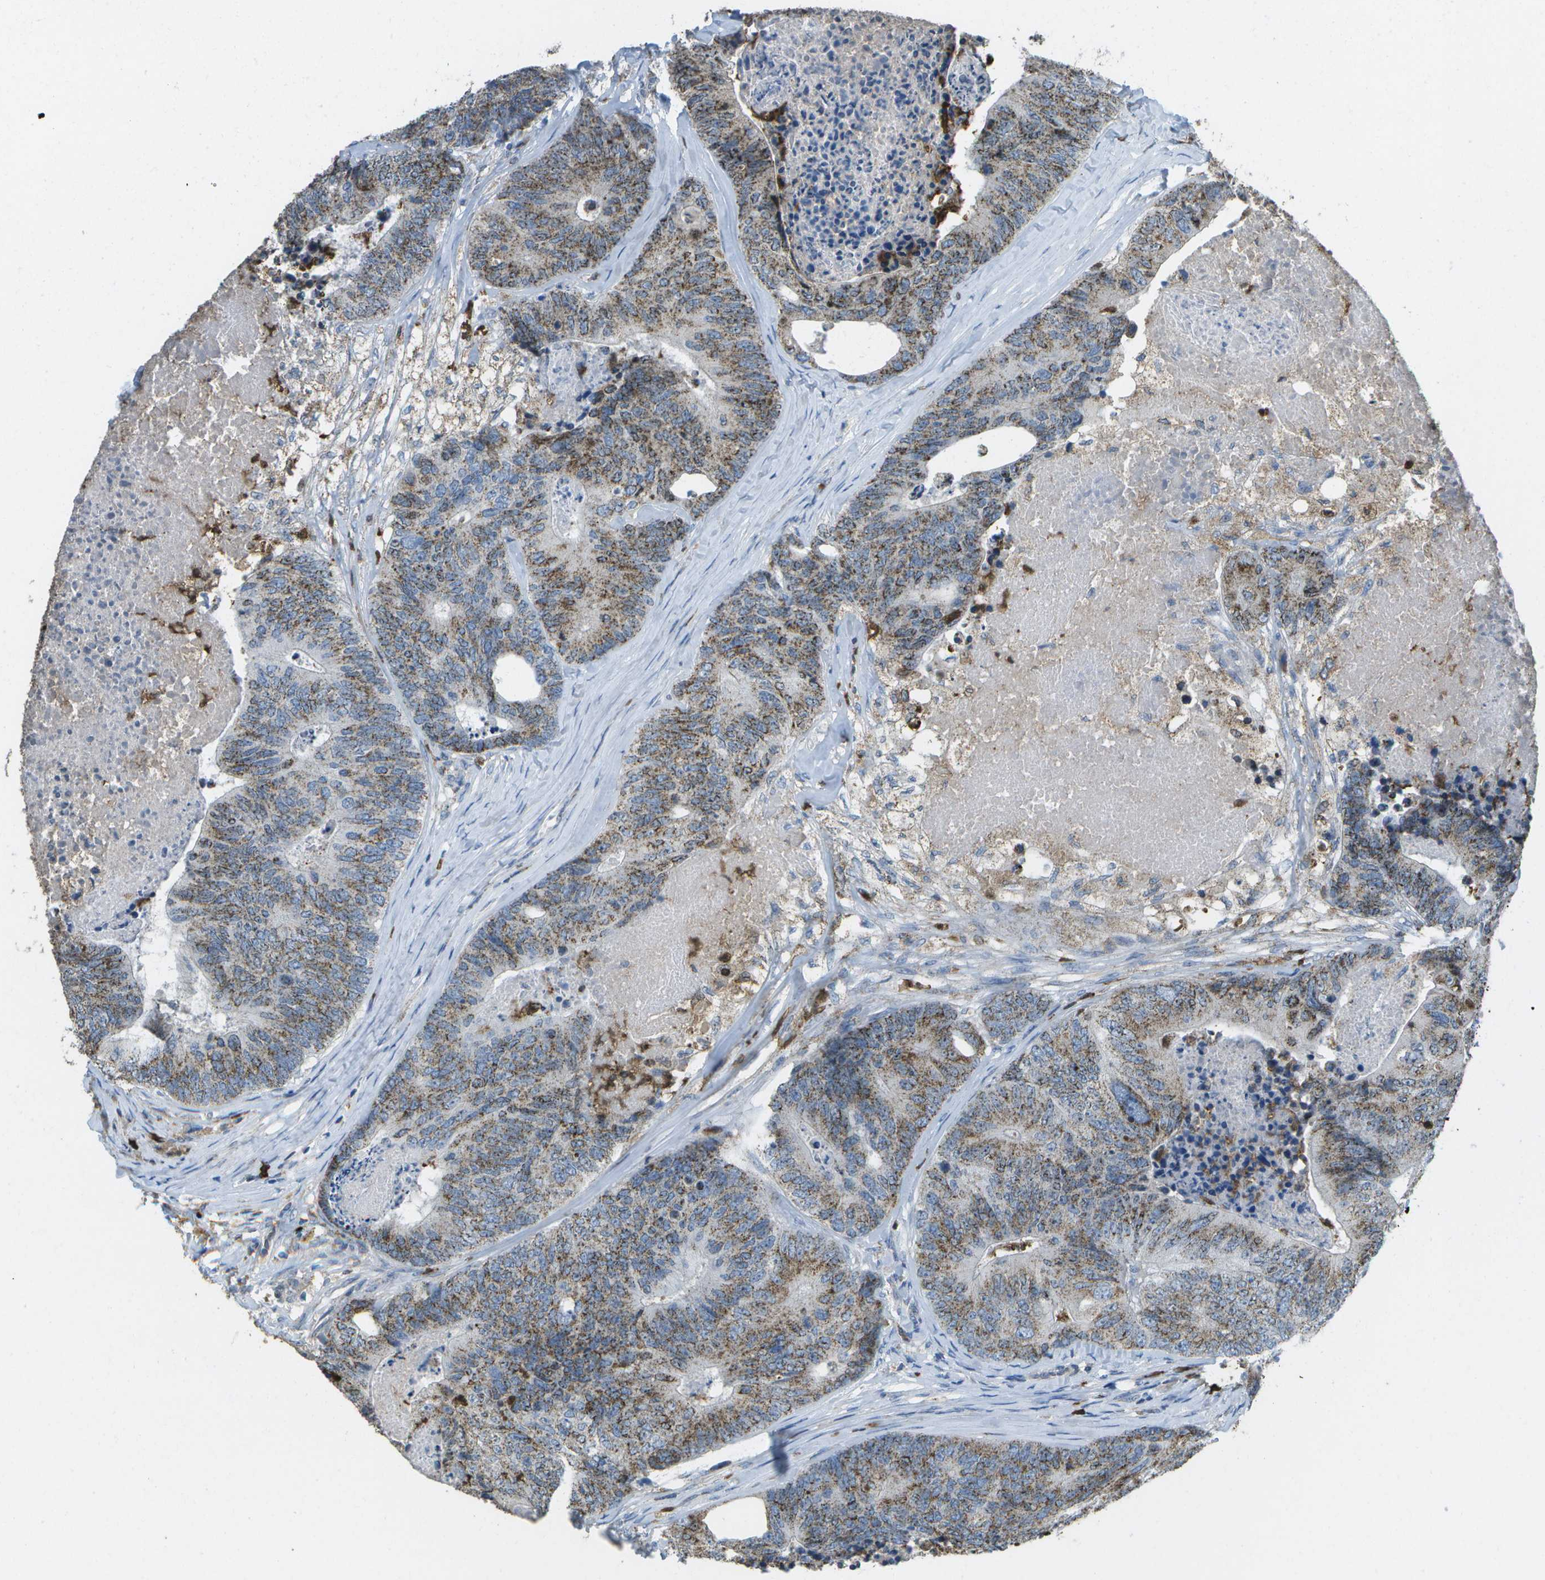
{"staining": {"intensity": "moderate", "quantity": ">75%", "location": "cytoplasmic/membranous"}, "tissue": "colorectal cancer", "cell_type": "Tumor cells", "image_type": "cancer", "snomed": [{"axis": "morphology", "description": "Adenocarcinoma, NOS"}, {"axis": "topography", "description": "Colon"}], "caption": "Moderate cytoplasmic/membranous protein expression is appreciated in about >75% of tumor cells in colorectal cancer (adenocarcinoma).", "gene": "CACHD1", "patient": {"sex": "female", "age": 57}}